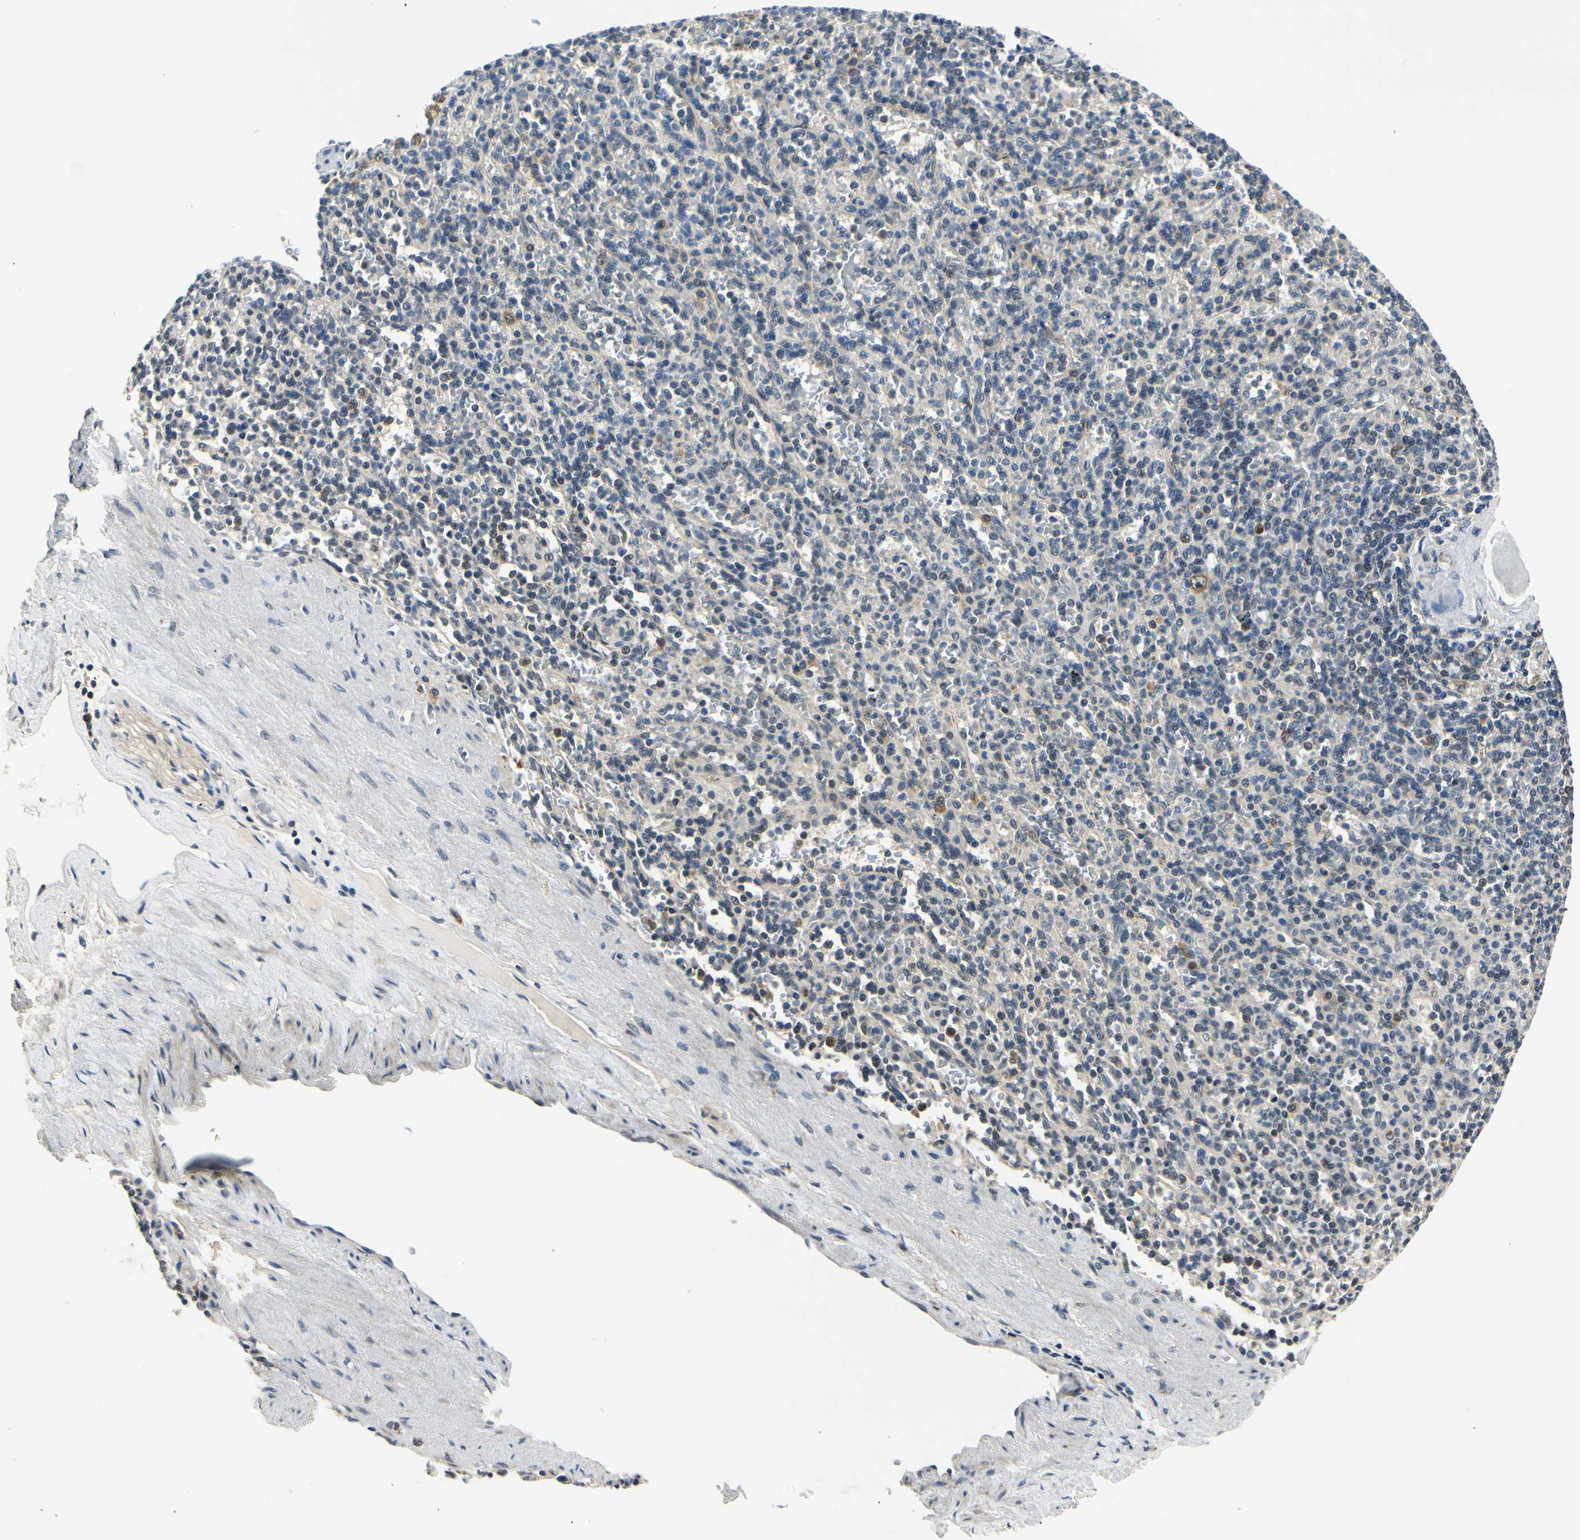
{"staining": {"intensity": "negative", "quantity": "none", "location": "none"}, "tissue": "spleen", "cell_type": "Cells in red pulp", "image_type": "normal", "snomed": [{"axis": "morphology", "description": "Normal tissue, NOS"}, {"axis": "topography", "description": "Spleen"}], "caption": "Immunohistochemistry (IHC) micrograph of normal human spleen stained for a protein (brown), which reveals no expression in cells in red pulp.", "gene": "PDK2", "patient": {"sex": "female", "age": 74}}